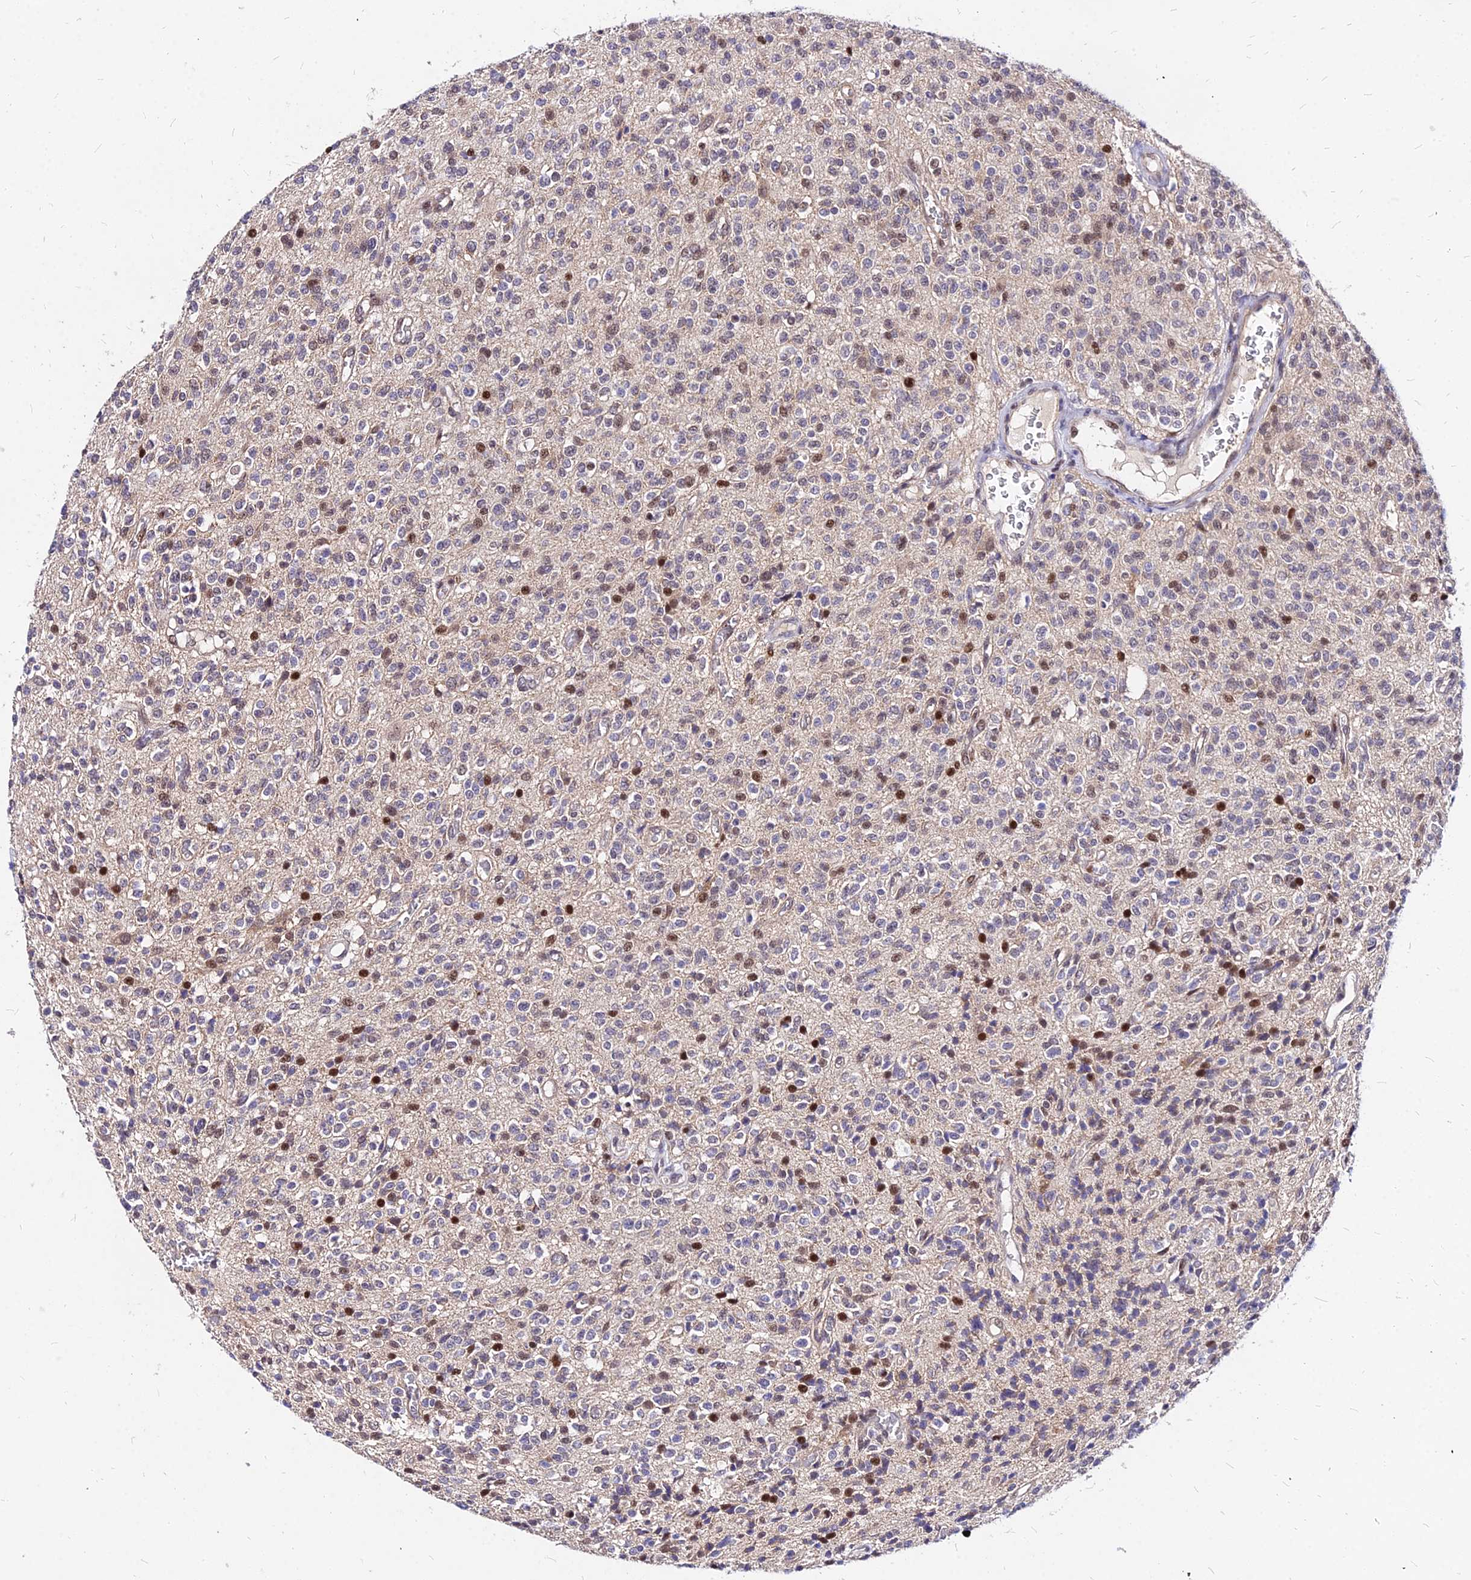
{"staining": {"intensity": "moderate", "quantity": "<25%", "location": "nuclear"}, "tissue": "glioma", "cell_type": "Tumor cells", "image_type": "cancer", "snomed": [{"axis": "morphology", "description": "Glioma, malignant, High grade"}, {"axis": "topography", "description": "Brain"}], "caption": "Tumor cells show moderate nuclear staining in about <25% of cells in glioma. The protein is stained brown, and the nuclei are stained in blue (DAB (3,3'-diaminobenzidine) IHC with brightfield microscopy, high magnification).", "gene": "DDX55", "patient": {"sex": "male", "age": 34}}